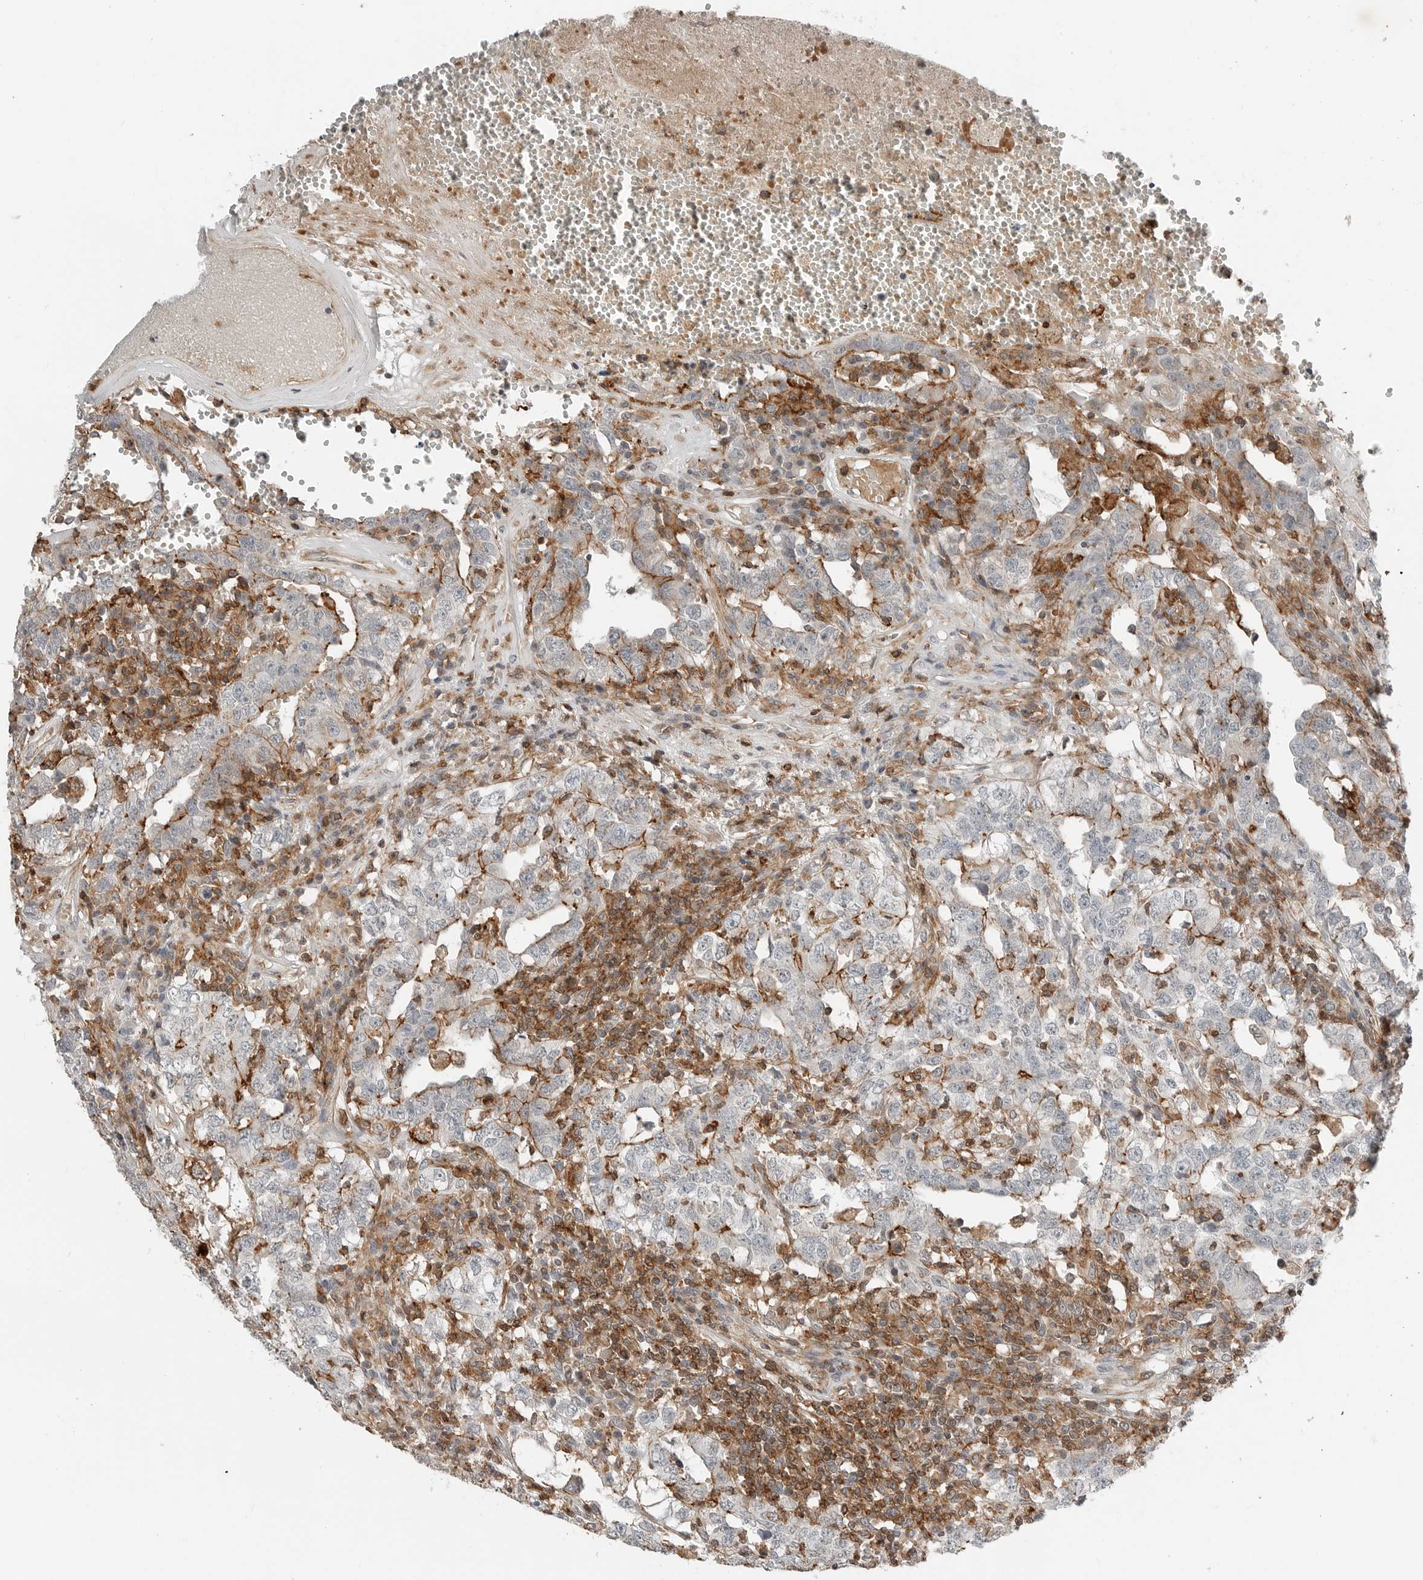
{"staining": {"intensity": "moderate", "quantity": "<25%", "location": "cytoplasmic/membranous"}, "tissue": "testis cancer", "cell_type": "Tumor cells", "image_type": "cancer", "snomed": [{"axis": "morphology", "description": "Carcinoma, Embryonal, NOS"}, {"axis": "topography", "description": "Testis"}], "caption": "Protein expression analysis of testis embryonal carcinoma reveals moderate cytoplasmic/membranous positivity in about <25% of tumor cells.", "gene": "LEFTY2", "patient": {"sex": "male", "age": 26}}